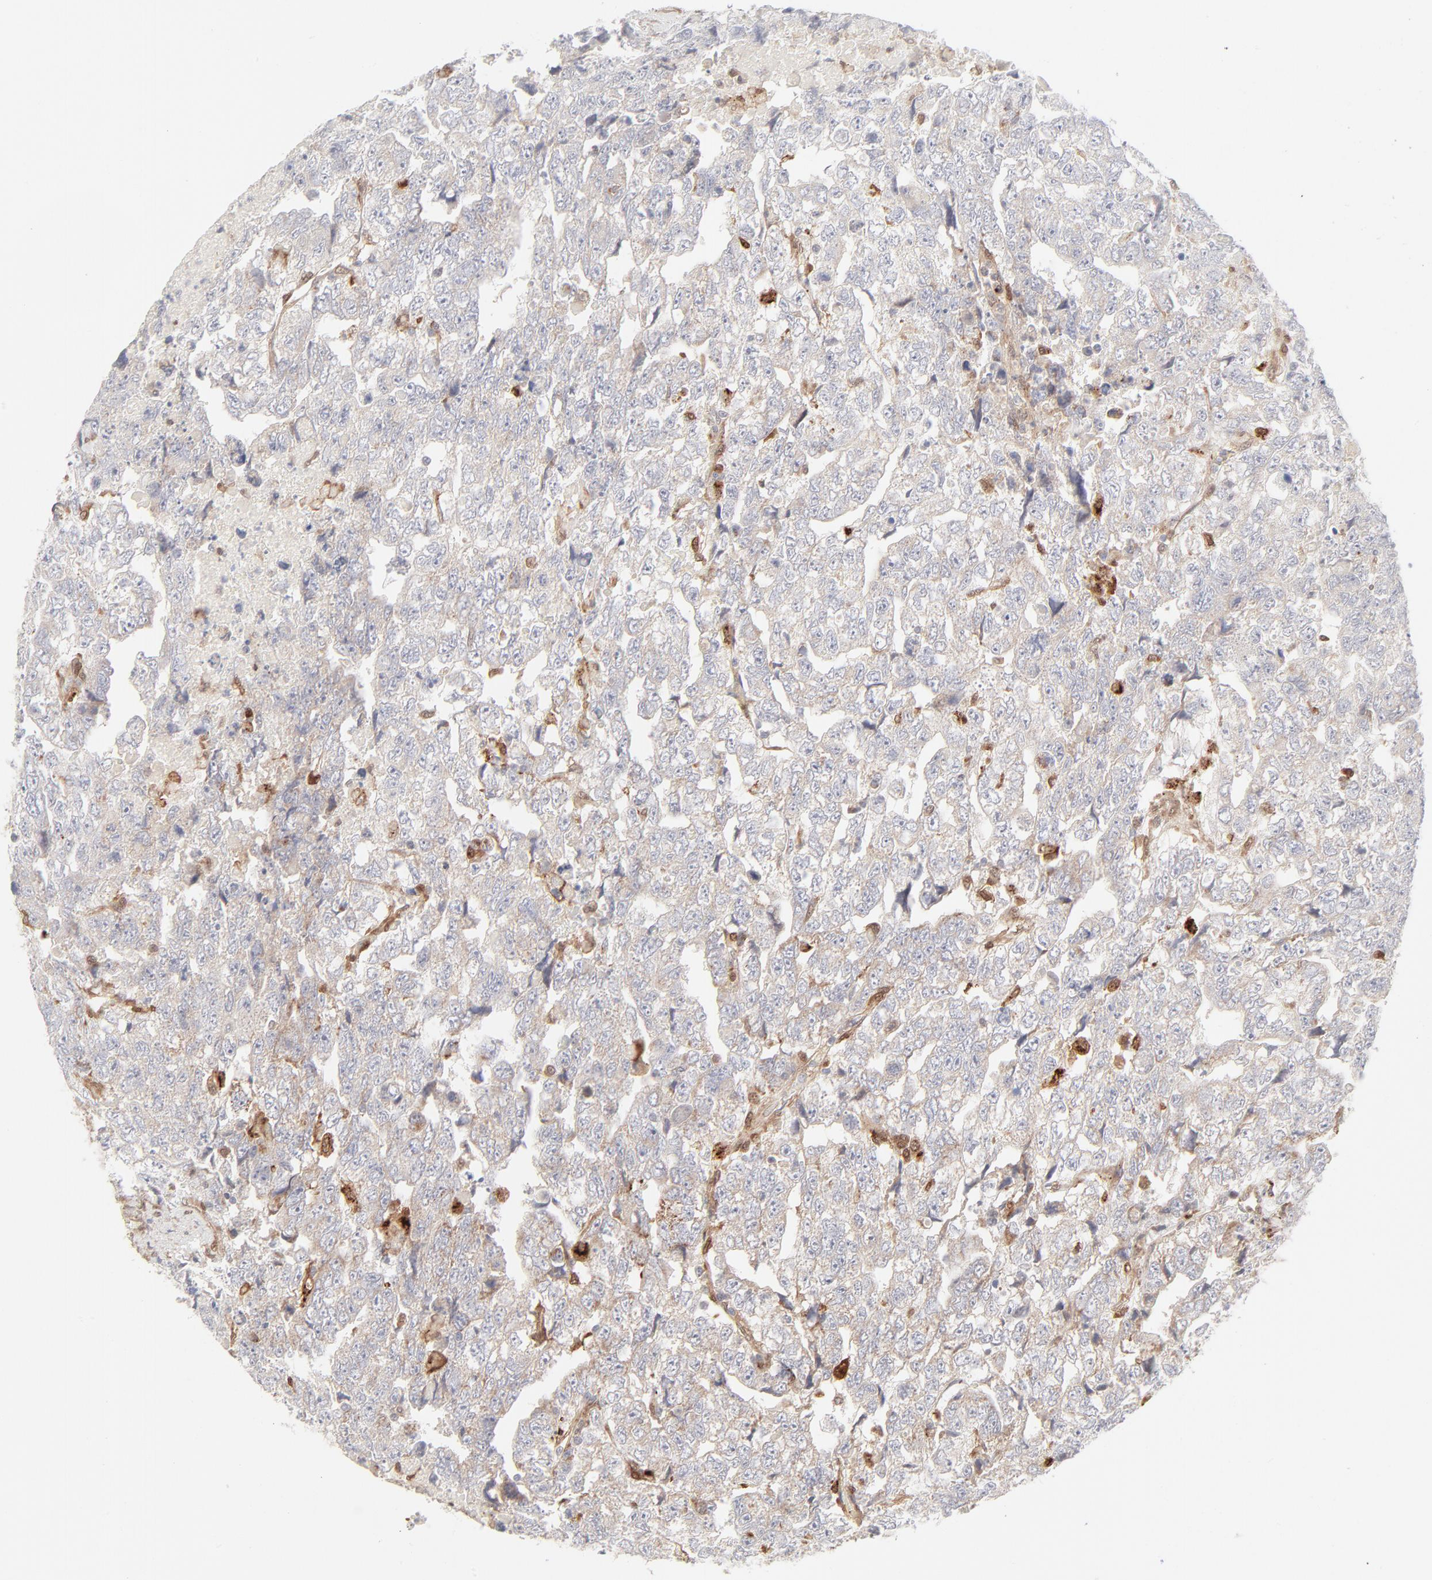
{"staining": {"intensity": "negative", "quantity": "none", "location": "none"}, "tissue": "testis cancer", "cell_type": "Tumor cells", "image_type": "cancer", "snomed": [{"axis": "morphology", "description": "Carcinoma, Embryonal, NOS"}, {"axis": "topography", "description": "Testis"}], "caption": "An IHC histopathology image of testis embryonal carcinoma is shown. There is no staining in tumor cells of testis embryonal carcinoma. Nuclei are stained in blue.", "gene": "LGALS2", "patient": {"sex": "male", "age": 36}}